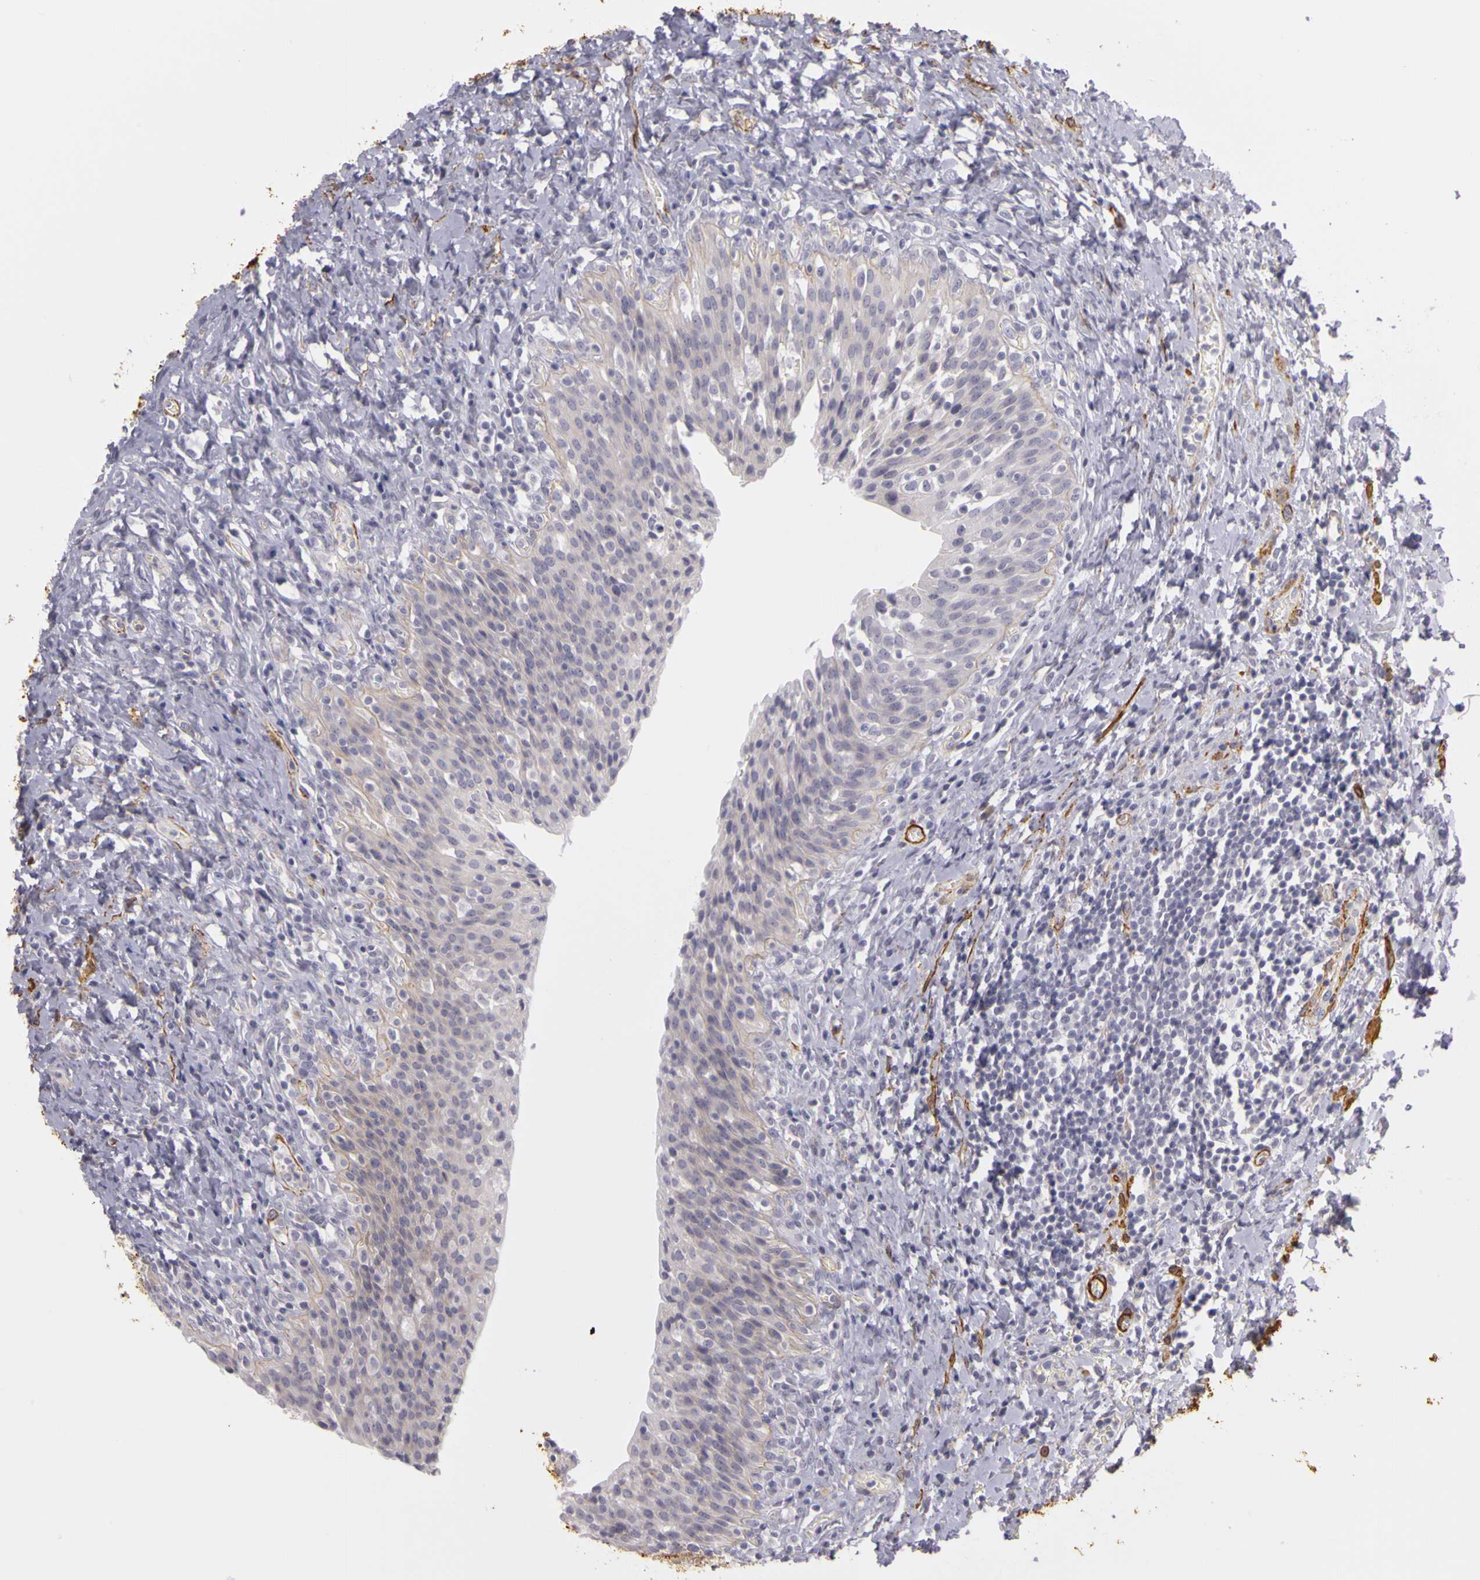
{"staining": {"intensity": "weak", "quantity": "<25%", "location": "cytoplasmic/membranous"}, "tissue": "urinary bladder", "cell_type": "Urothelial cells", "image_type": "normal", "snomed": [{"axis": "morphology", "description": "Normal tissue, NOS"}, {"axis": "topography", "description": "Urinary bladder"}], "caption": "Immunohistochemistry of benign urinary bladder demonstrates no expression in urothelial cells.", "gene": "CNTN2", "patient": {"sex": "male", "age": 51}}